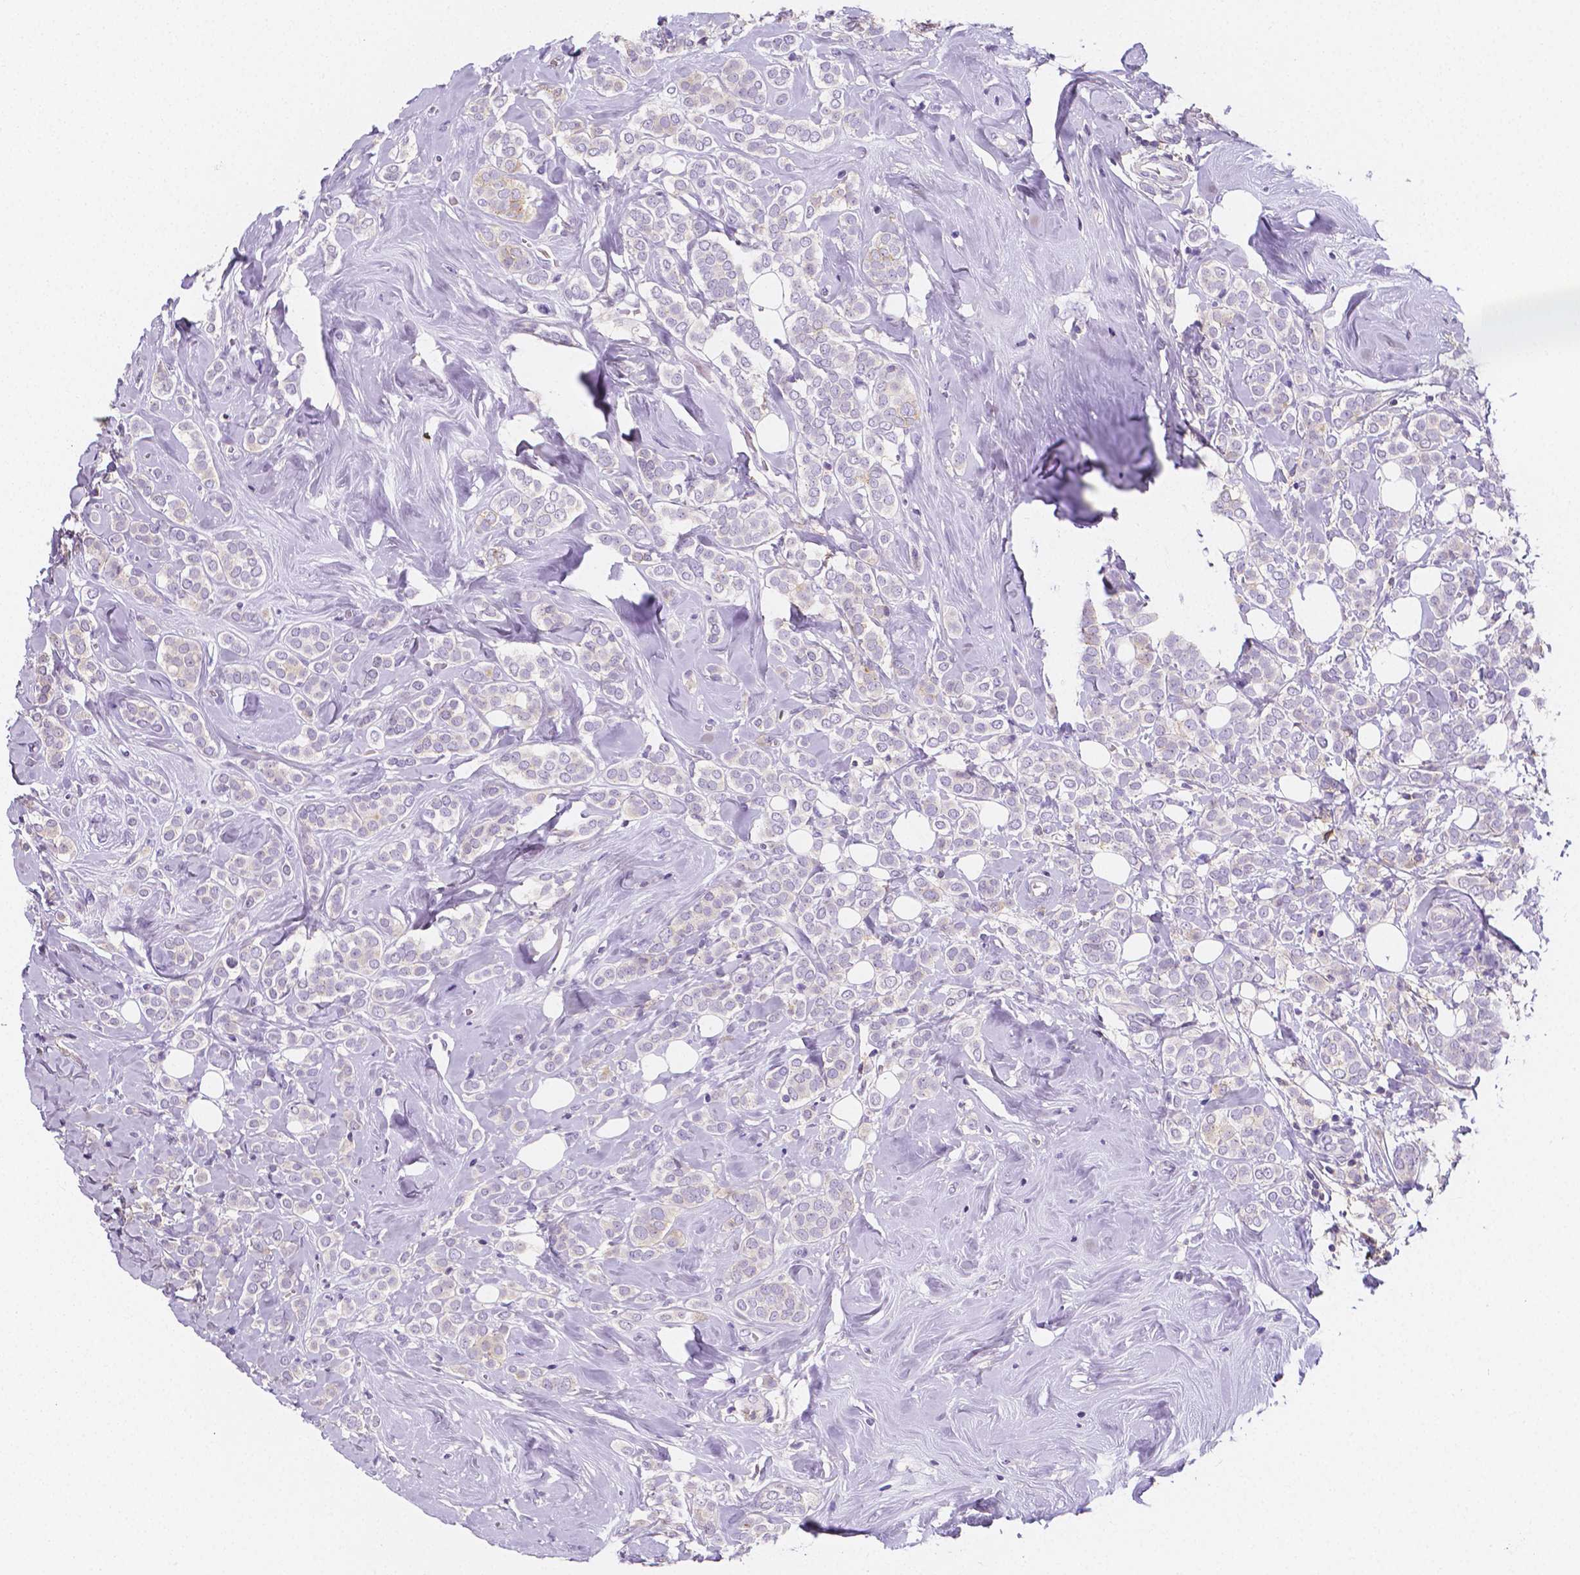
{"staining": {"intensity": "negative", "quantity": "none", "location": "none"}, "tissue": "breast cancer", "cell_type": "Tumor cells", "image_type": "cancer", "snomed": [{"axis": "morphology", "description": "Lobular carcinoma"}, {"axis": "topography", "description": "Breast"}], "caption": "Tumor cells are negative for protein expression in human breast cancer.", "gene": "GABRD", "patient": {"sex": "female", "age": 49}}